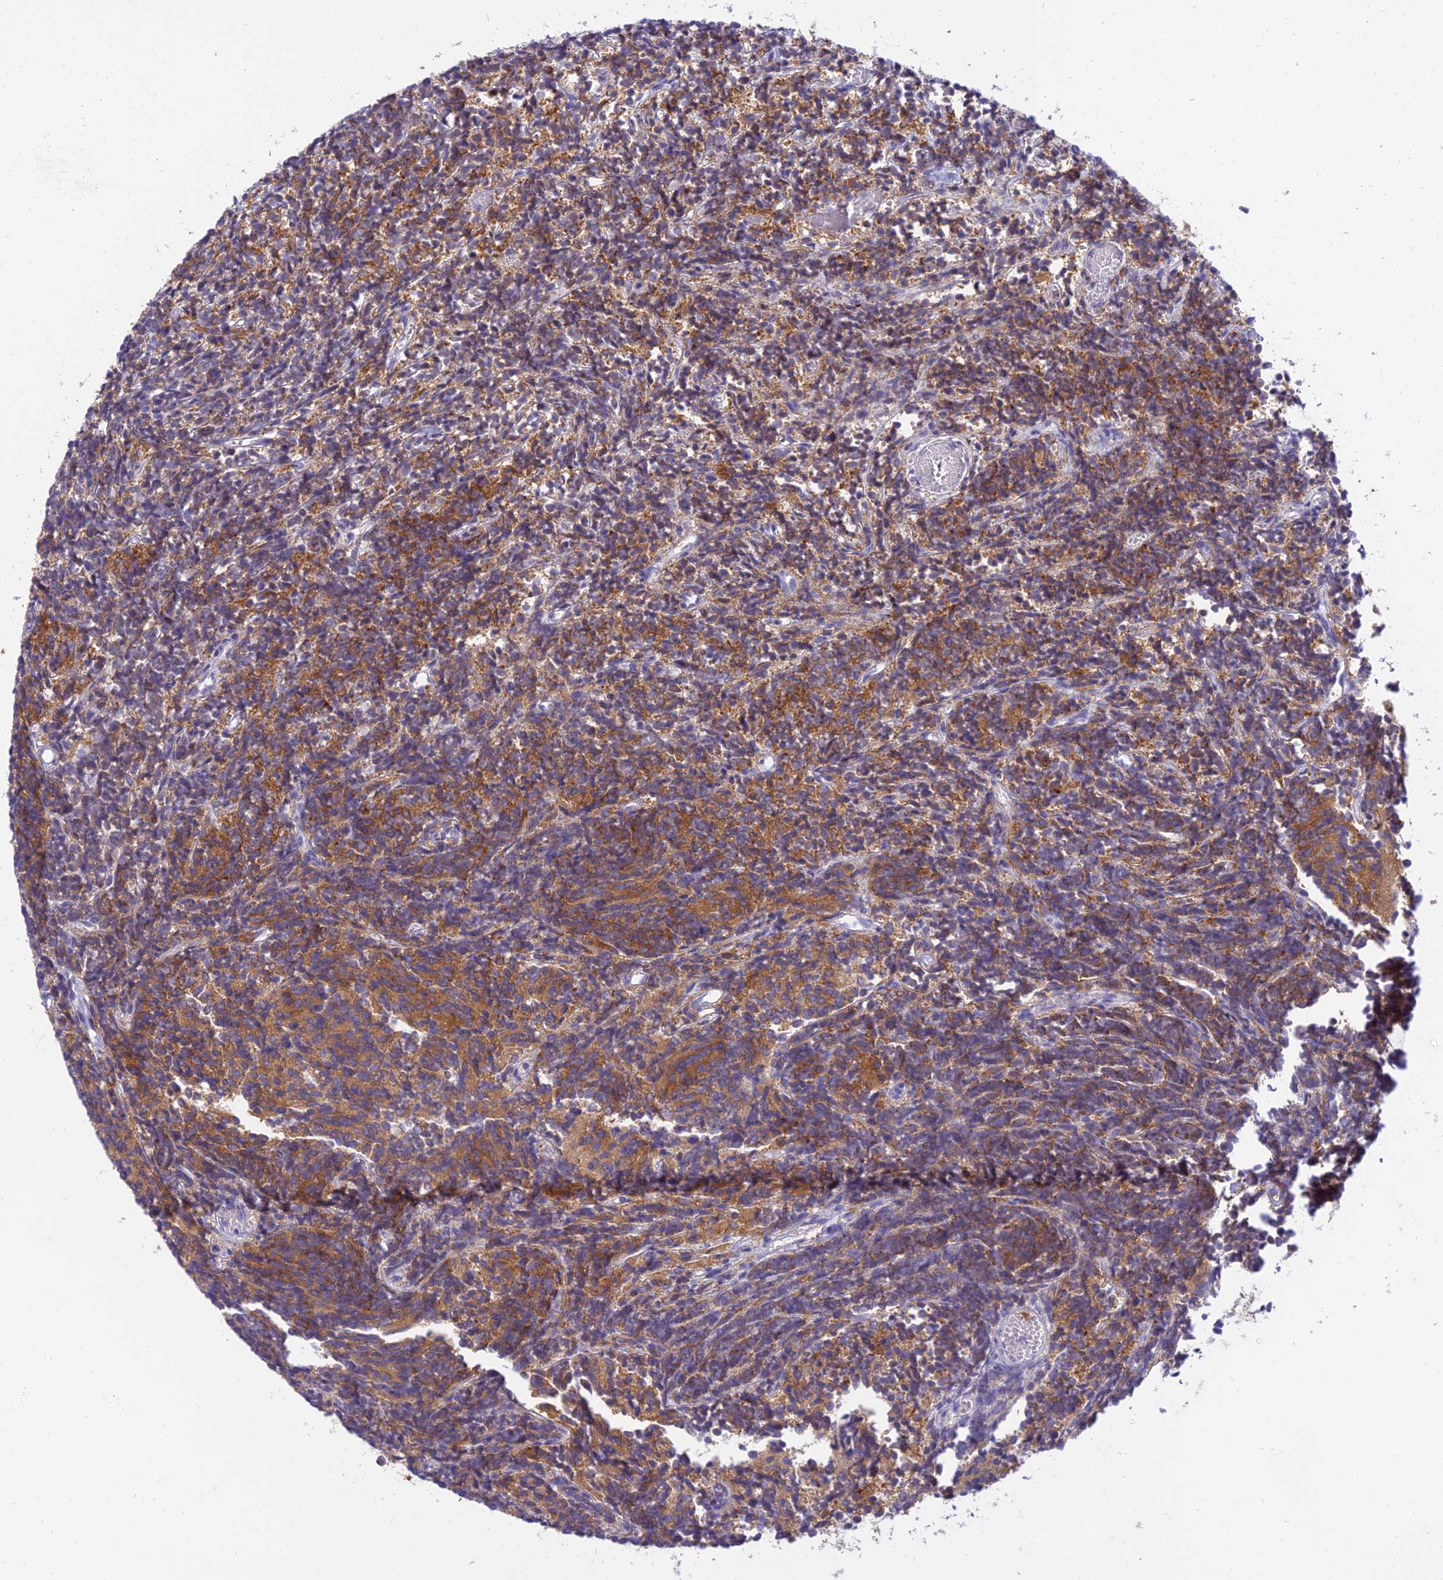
{"staining": {"intensity": "moderate", "quantity": ">75%", "location": "cytoplasmic/membranous"}, "tissue": "glioma", "cell_type": "Tumor cells", "image_type": "cancer", "snomed": [{"axis": "morphology", "description": "Glioma, malignant, Low grade"}, {"axis": "topography", "description": "Brain"}], "caption": "This is an image of immunohistochemistry (IHC) staining of malignant glioma (low-grade), which shows moderate expression in the cytoplasmic/membranous of tumor cells.", "gene": "UBE2G1", "patient": {"sex": "female", "age": 1}}